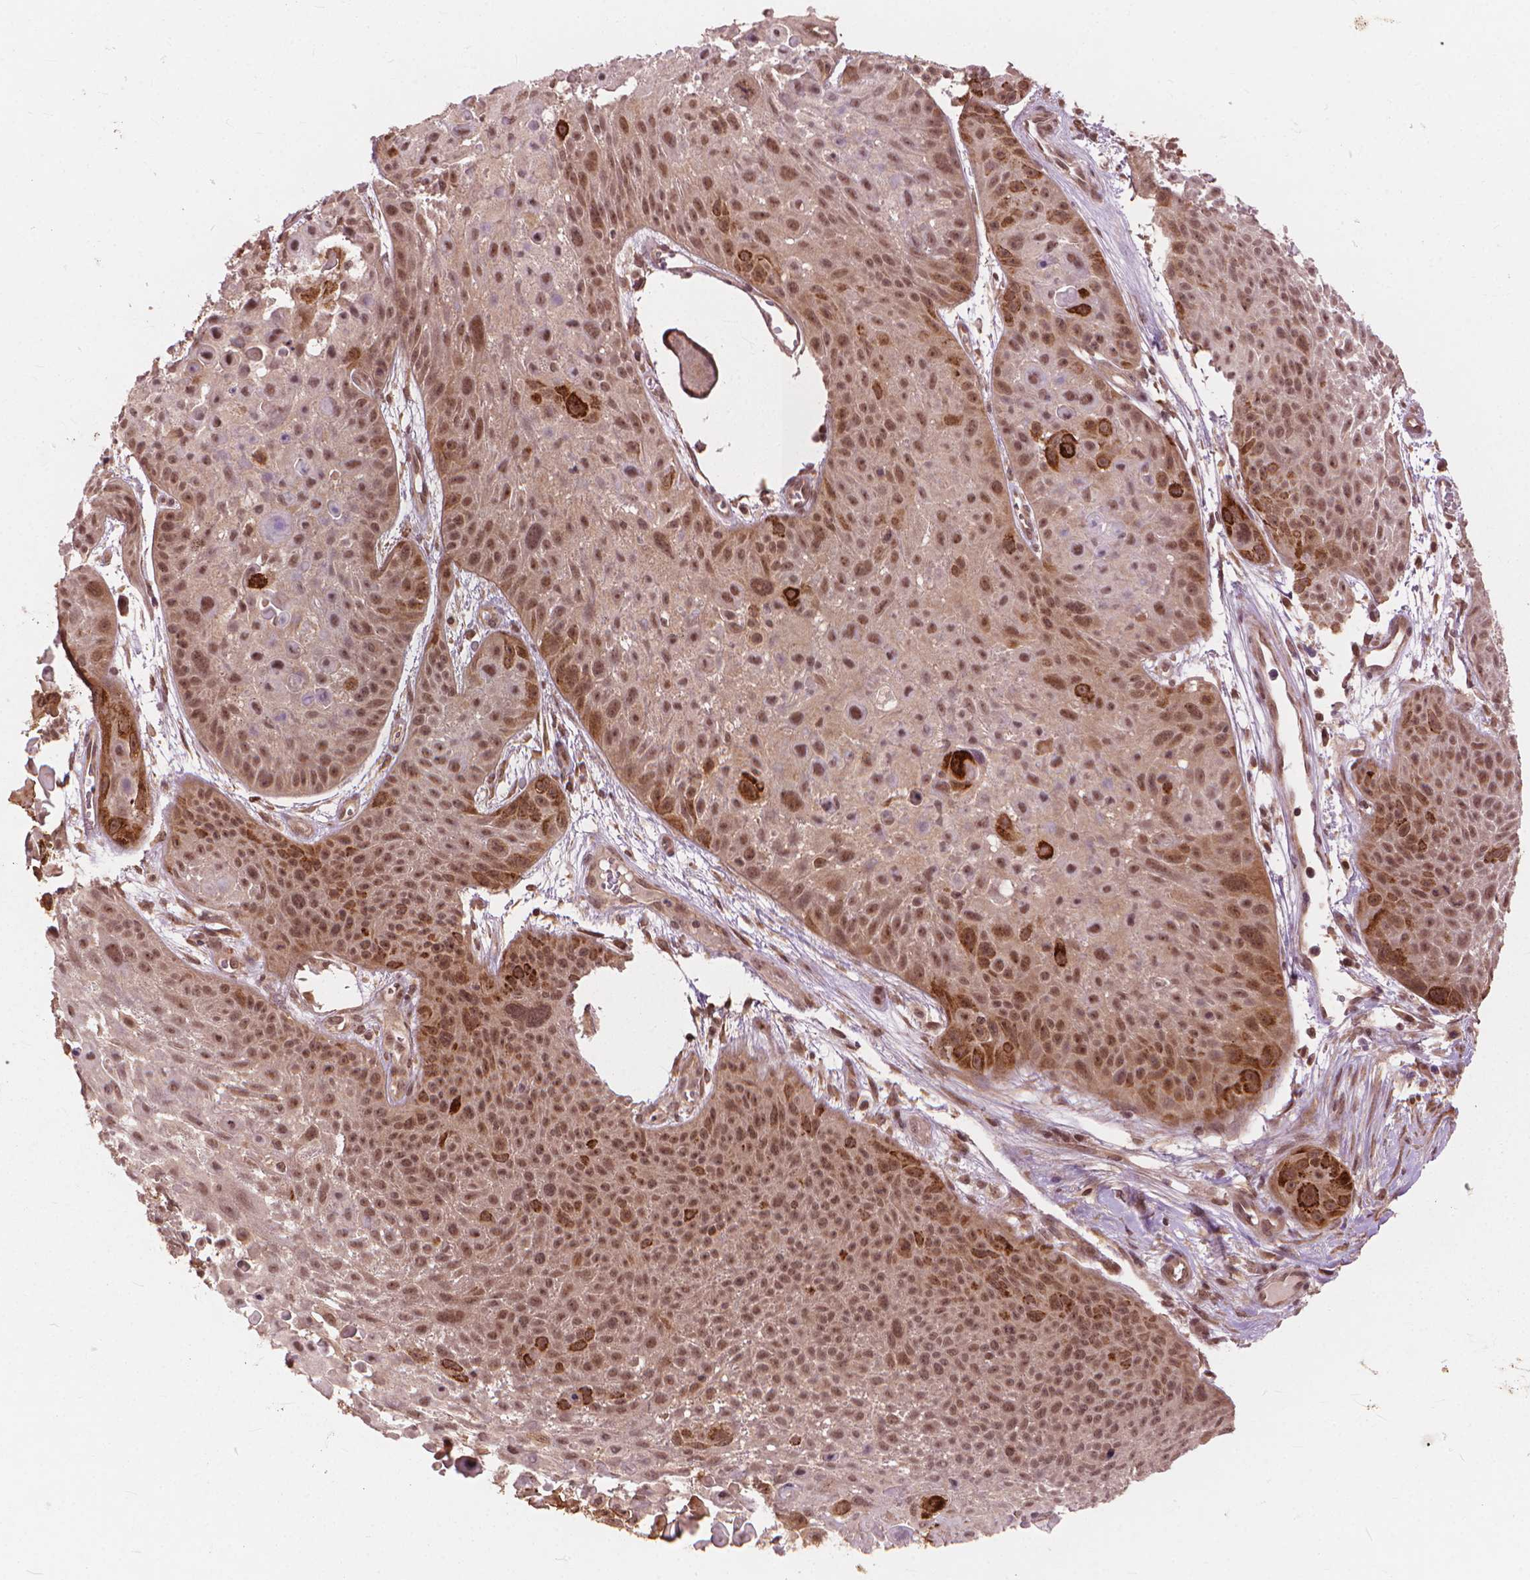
{"staining": {"intensity": "moderate", "quantity": ">75%", "location": "nuclear"}, "tissue": "skin cancer", "cell_type": "Tumor cells", "image_type": "cancer", "snomed": [{"axis": "morphology", "description": "Squamous cell carcinoma, NOS"}, {"axis": "topography", "description": "Skin"}, {"axis": "topography", "description": "Anal"}], "caption": "Approximately >75% of tumor cells in skin cancer exhibit moderate nuclear protein positivity as visualized by brown immunohistochemical staining.", "gene": "SSU72", "patient": {"sex": "female", "age": 75}}